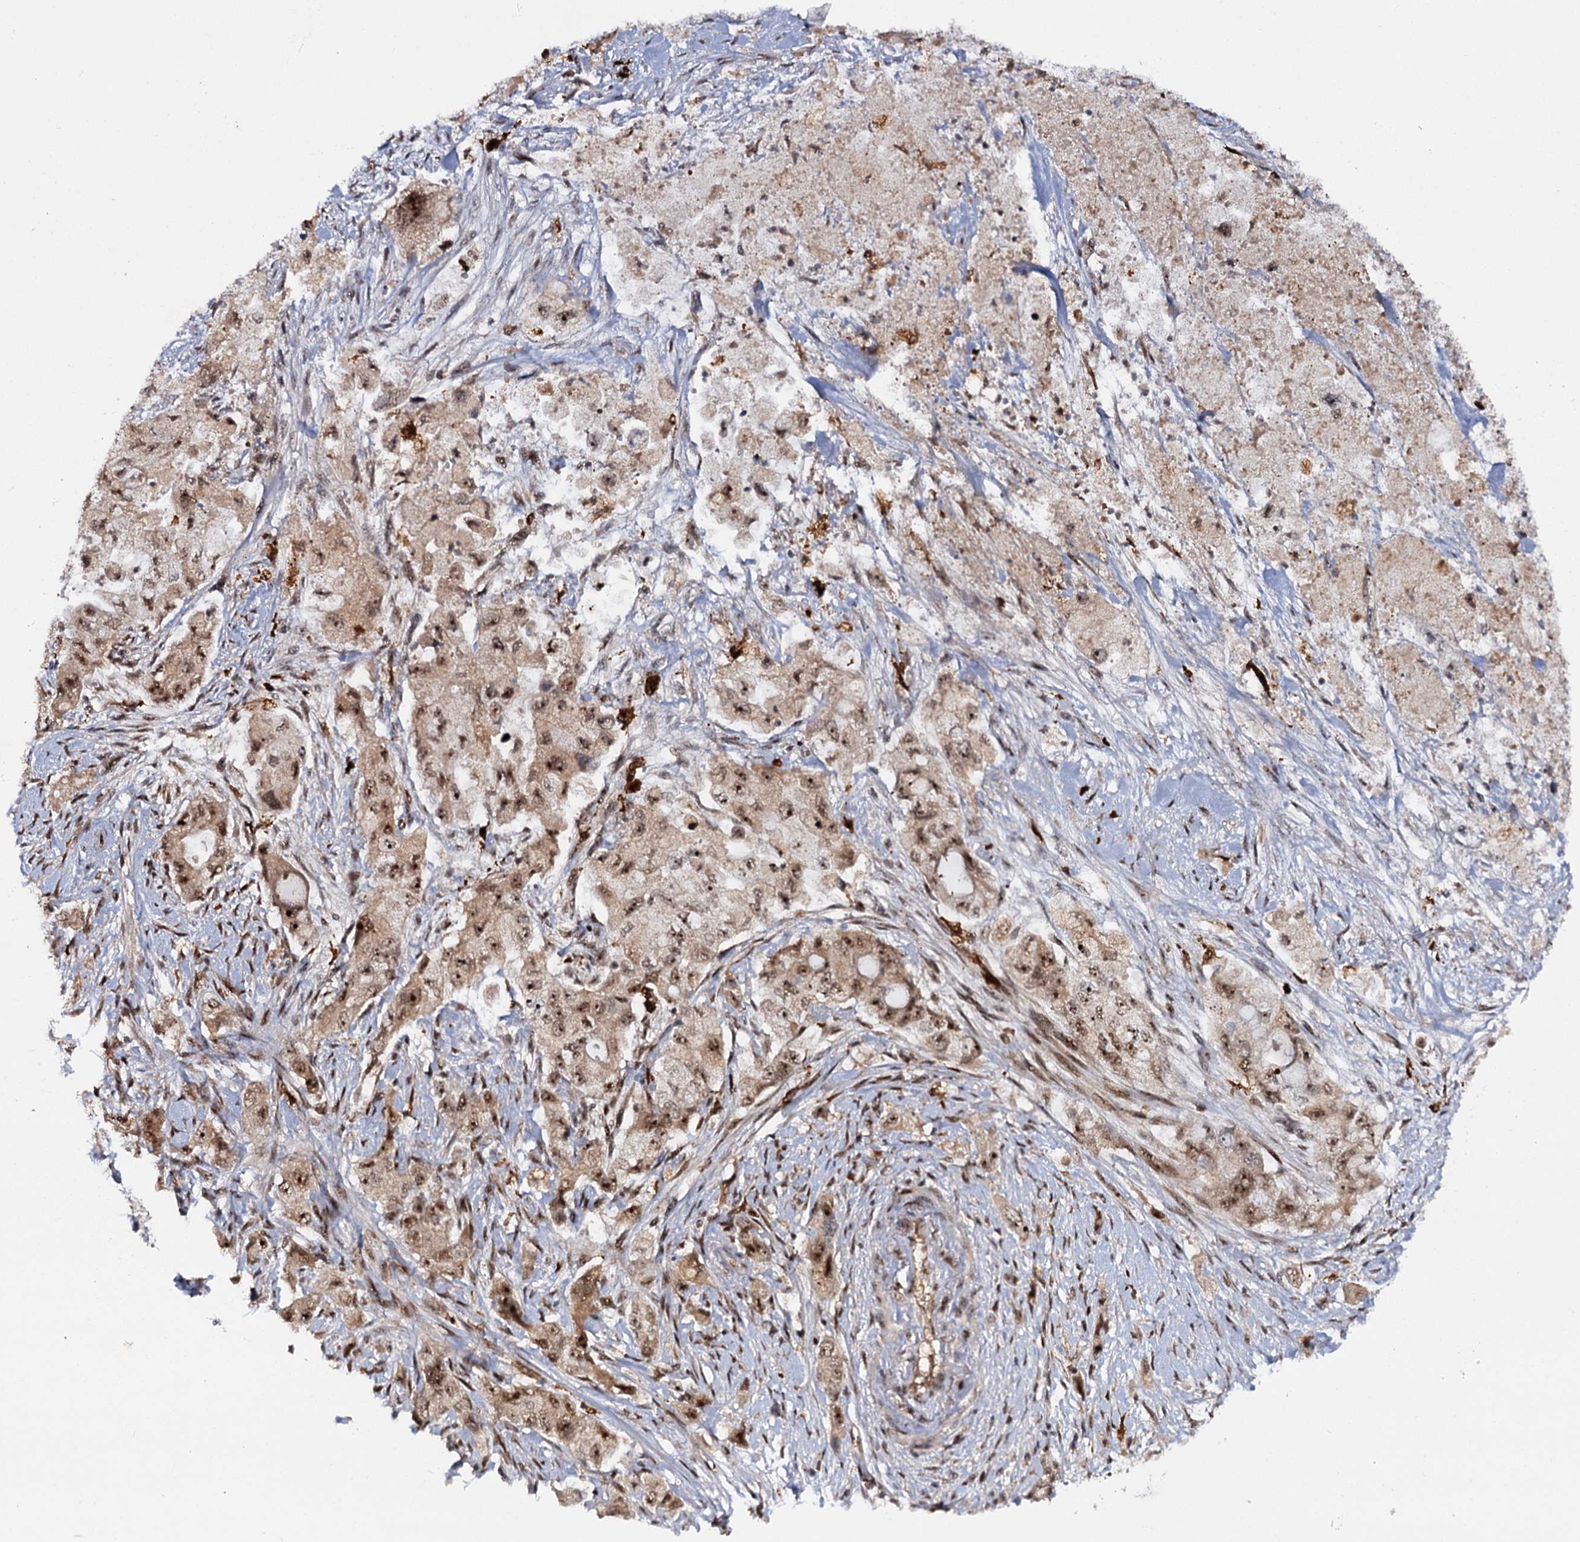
{"staining": {"intensity": "moderate", "quantity": ">75%", "location": "nuclear"}, "tissue": "pancreatic cancer", "cell_type": "Tumor cells", "image_type": "cancer", "snomed": [{"axis": "morphology", "description": "Adenocarcinoma, NOS"}, {"axis": "topography", "description": "Pancreas"}], "caption": "Human pancreatic adenocarcinoma stained with a protein marker exhibits moderate staining in tumor cells.", "gene": "BUD13", "patient": {"sex": "female", "age": 73}}